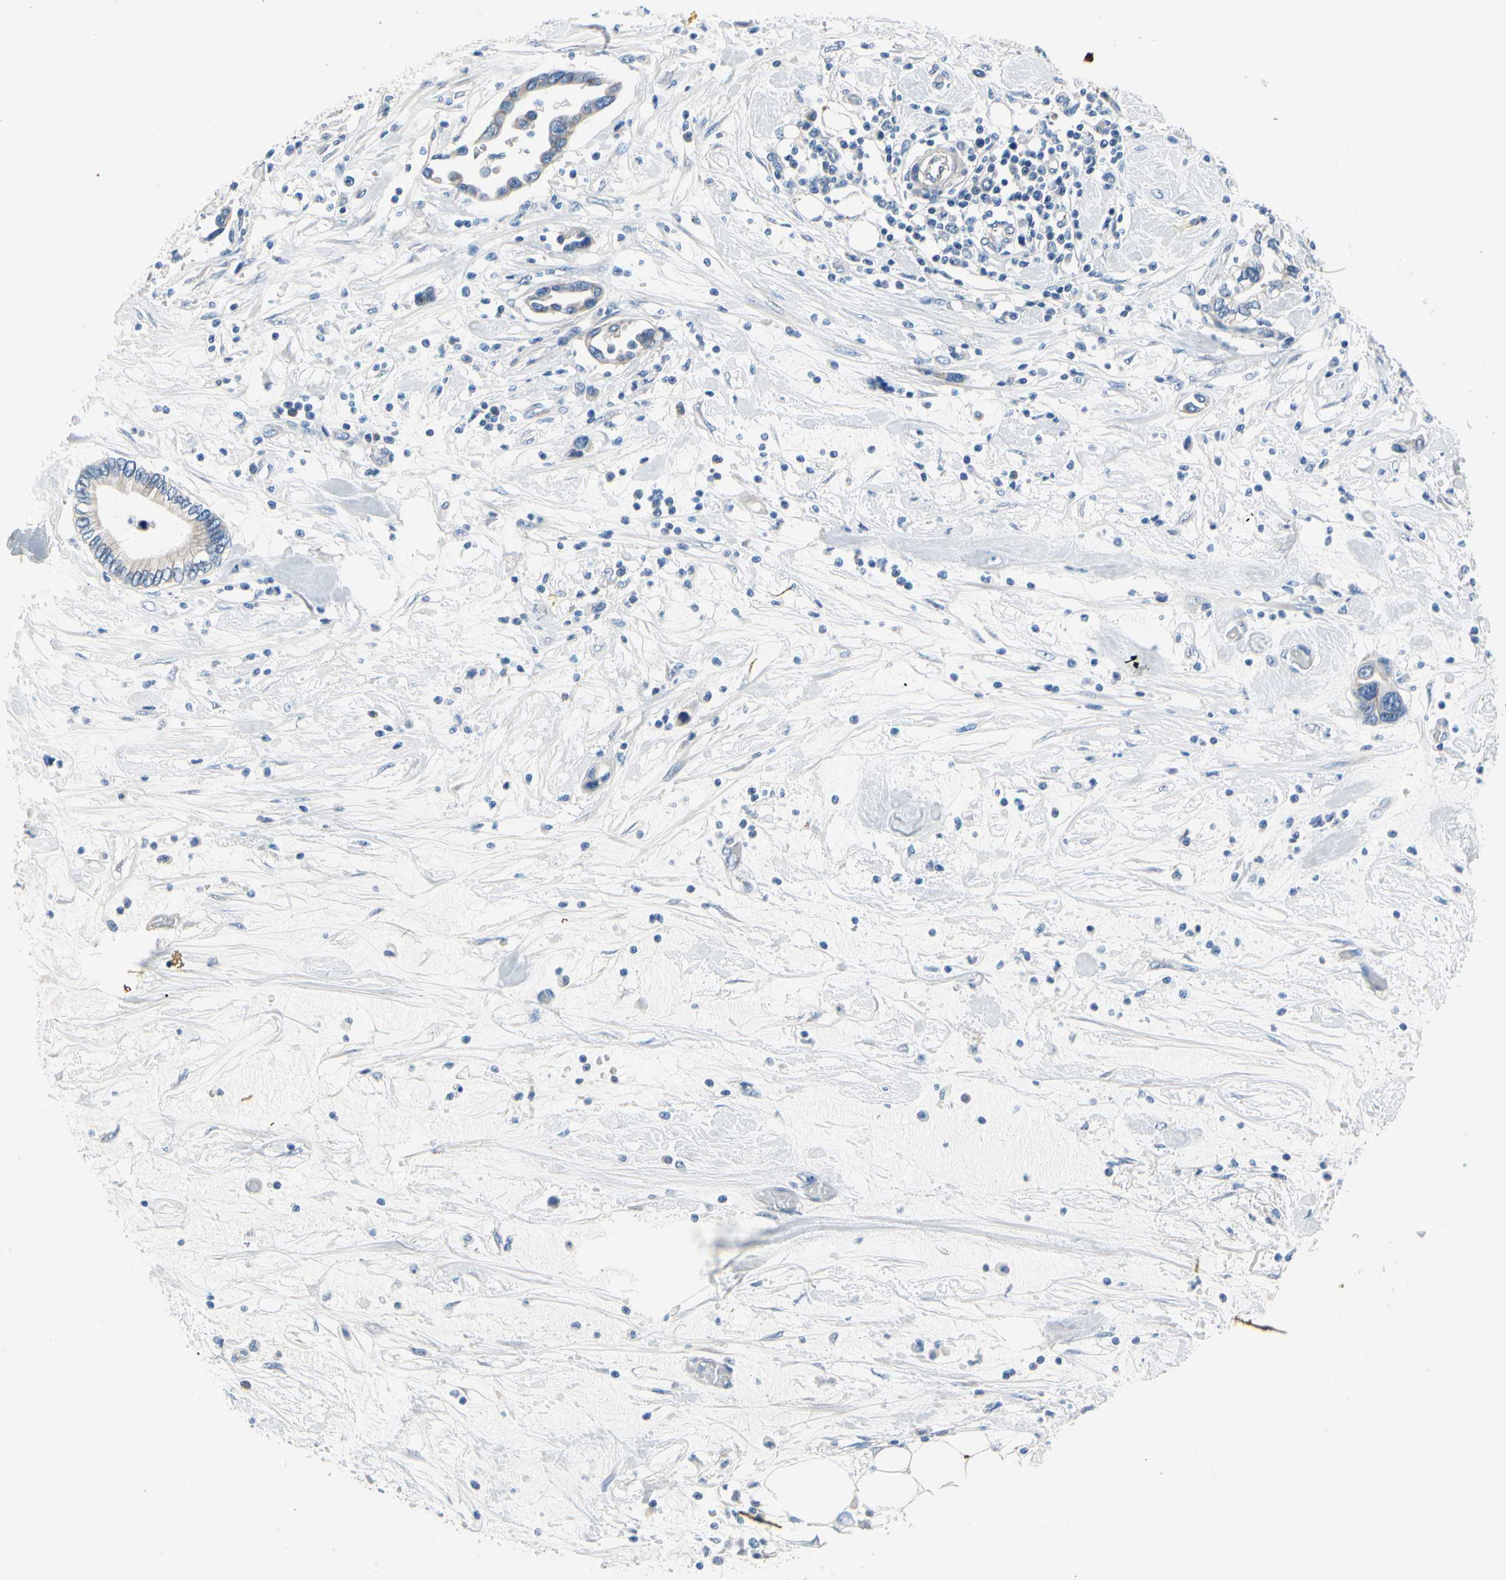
{"staining": {"intensity": "weak", "quantity": "25%-75%", "location": "cytoplasmic/membranous"}, "tissue": "pancreatic cancer", "cell_type": "Tumor cells", "image_type": "cancer", "snomed": [{"axis": "morphology", "description": "Adenocarcinoma, NOS"}, {"axis": "topography", "description": "Pancreas"}], "caption": "Weak cytoplasmic/membranous staining is appreciated in approximately 25%-75% of tumor cells in pancreatic adenocarcinoma.", "gene": "CA14", "patient": {"sex": "female", "age": 57}}